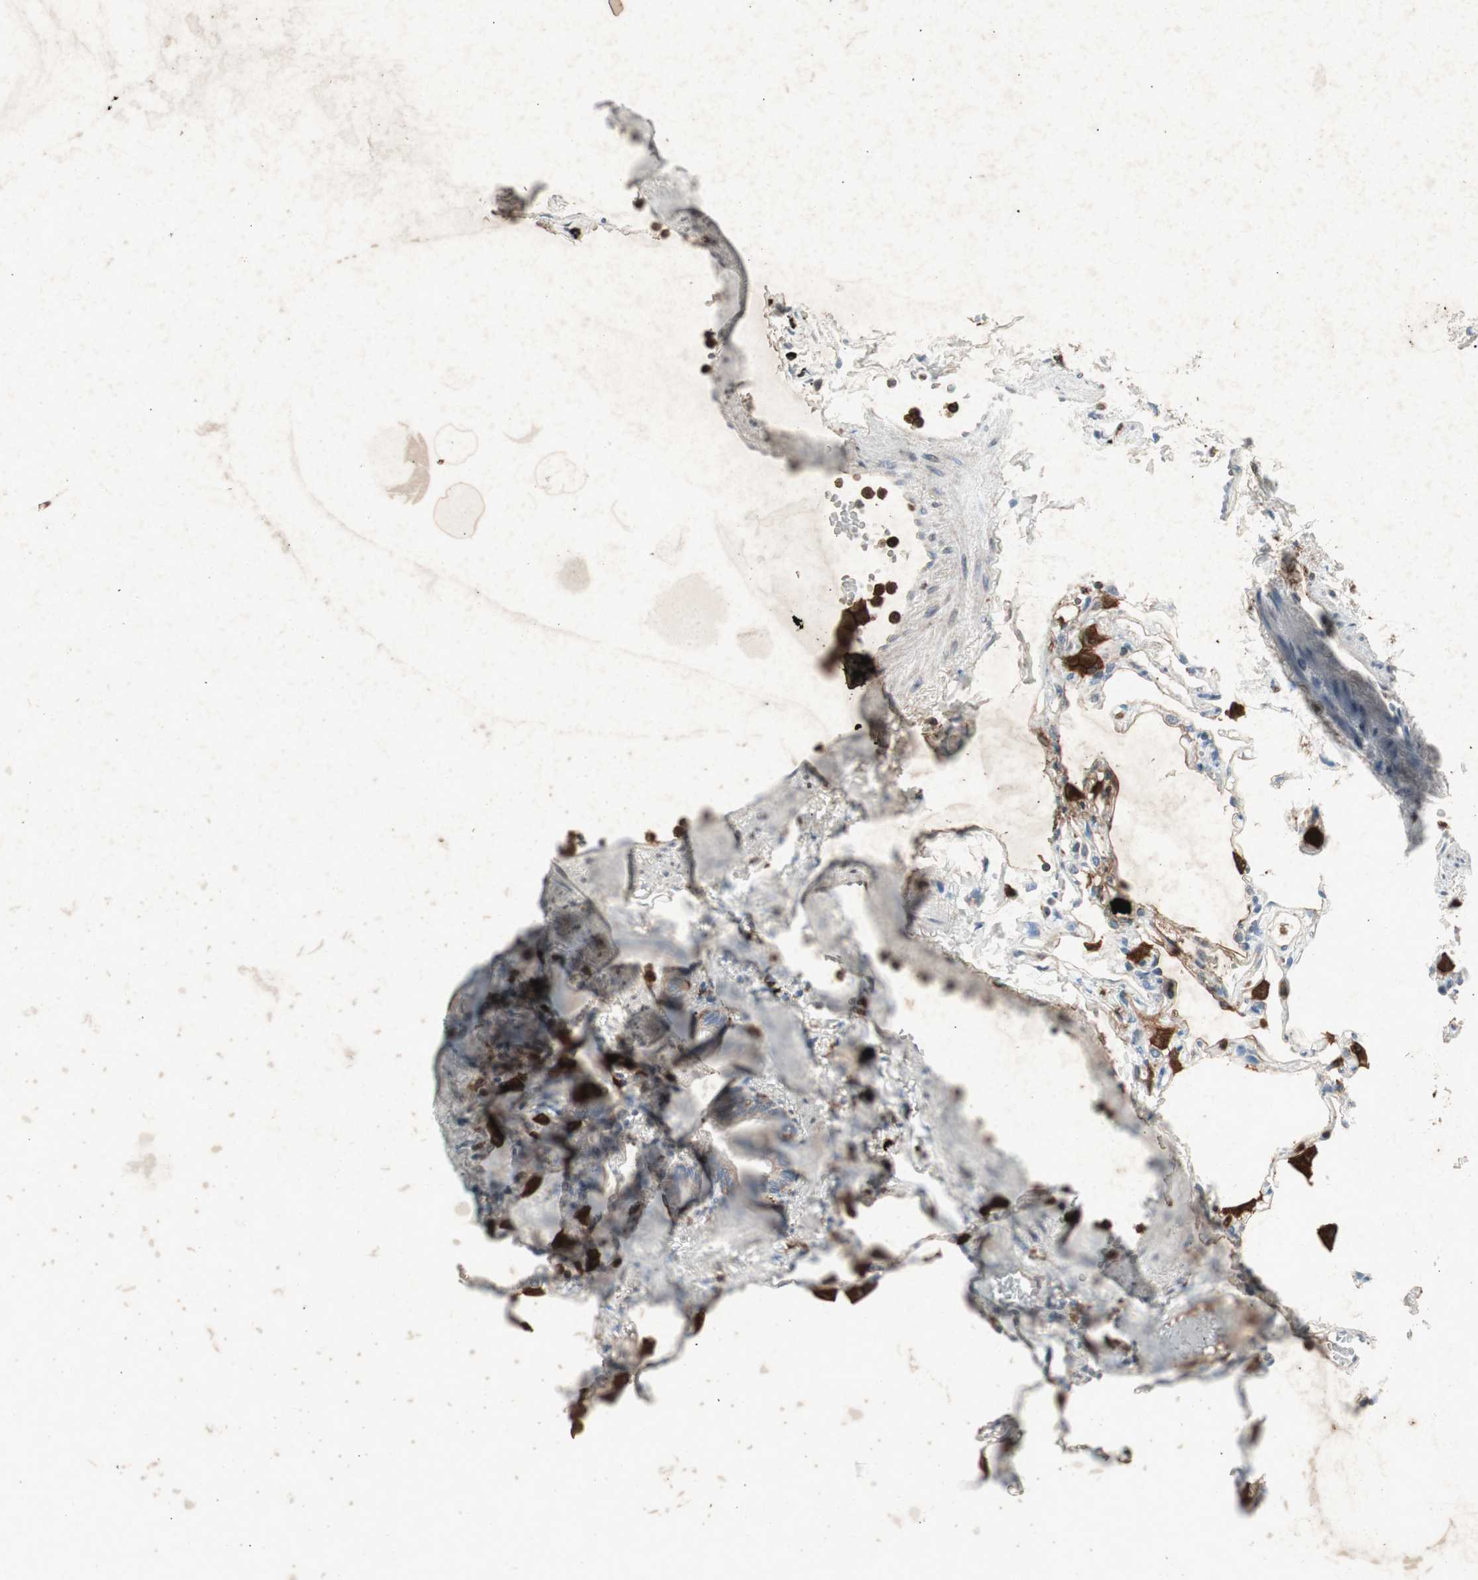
{"staining": {"intensity": "negative", "quantity": "none", "location": "none"}, "tissue": "lung", "cell_type": "Alveolar cells", "image_type": "normal", "snomed": [{"axis": "morphology", "description": "Normal tissue, NOS"}, {"axis": "topography", "description": "Lung"}], "caption": "This is a image of immunohistochemistry (IHC) staining of normal lung, which shows no expression in alveolar cells. (DAB (3,3'-diaminobenzidine) immunohistochemistry, high magnification).", "gene": "TYROBP", "patient": {"sex": "female", "age": 49}}